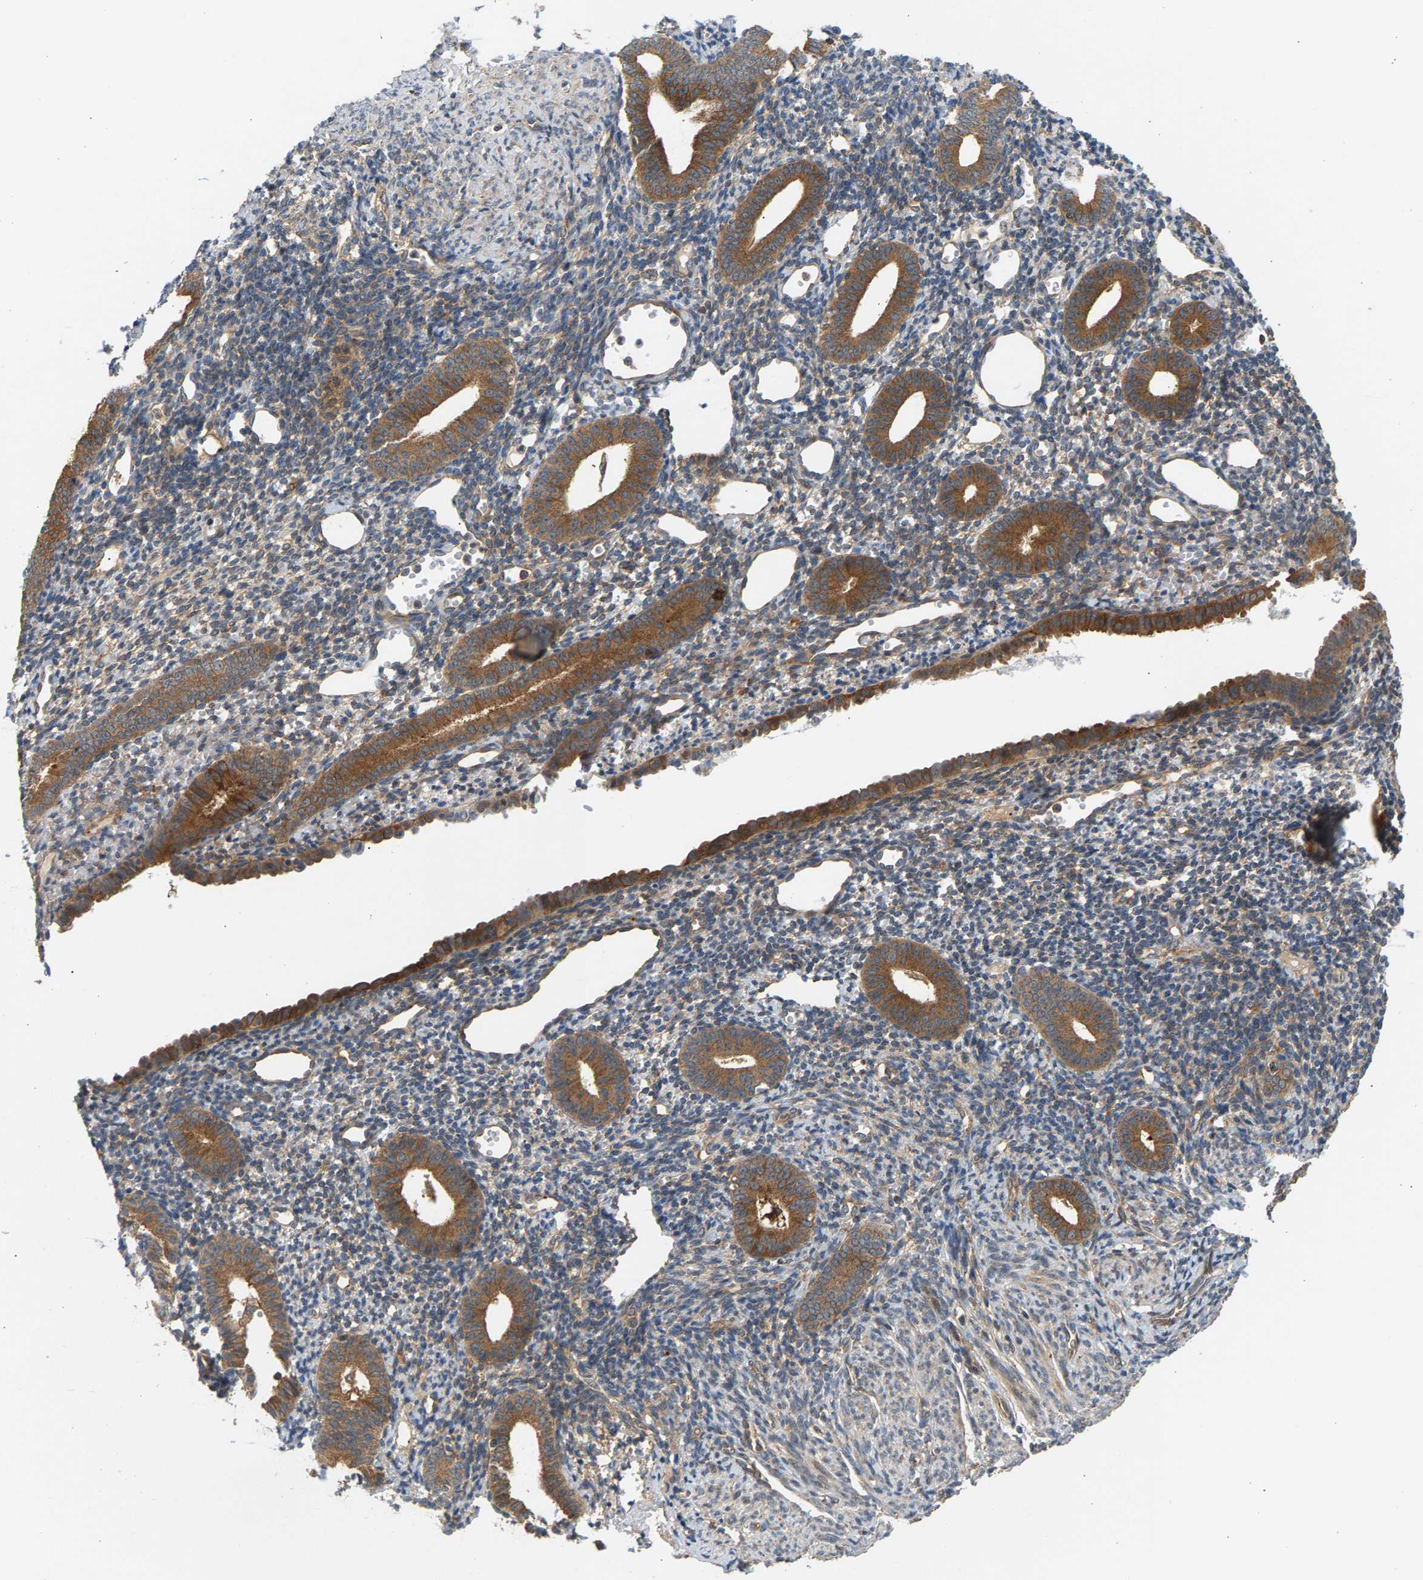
{"staining": {"intensity": "moderate", "quantity": "25%-75%", "location": "cytoplasmic/membranous"}, "tissue": "endometrium", "cell_type": "Cells in endometrial stroma", "image_type": "normal", "snomed": [{"axis": "morphology", "description": "Normal tissue, NOS"}, {"axis": "topography", "description": "Endometrium"}], "caption": "Immunohistochemistry of benign human endometrium displays medium levels of moderate cytoplasmic/membranous staining in about 25%-75% of cells in endometrial stroma. (DAB IHC with brightfield microscopy, high magnification).", "gene": "MAP2K5", "patient": {"sex": "female", "age": 50}}